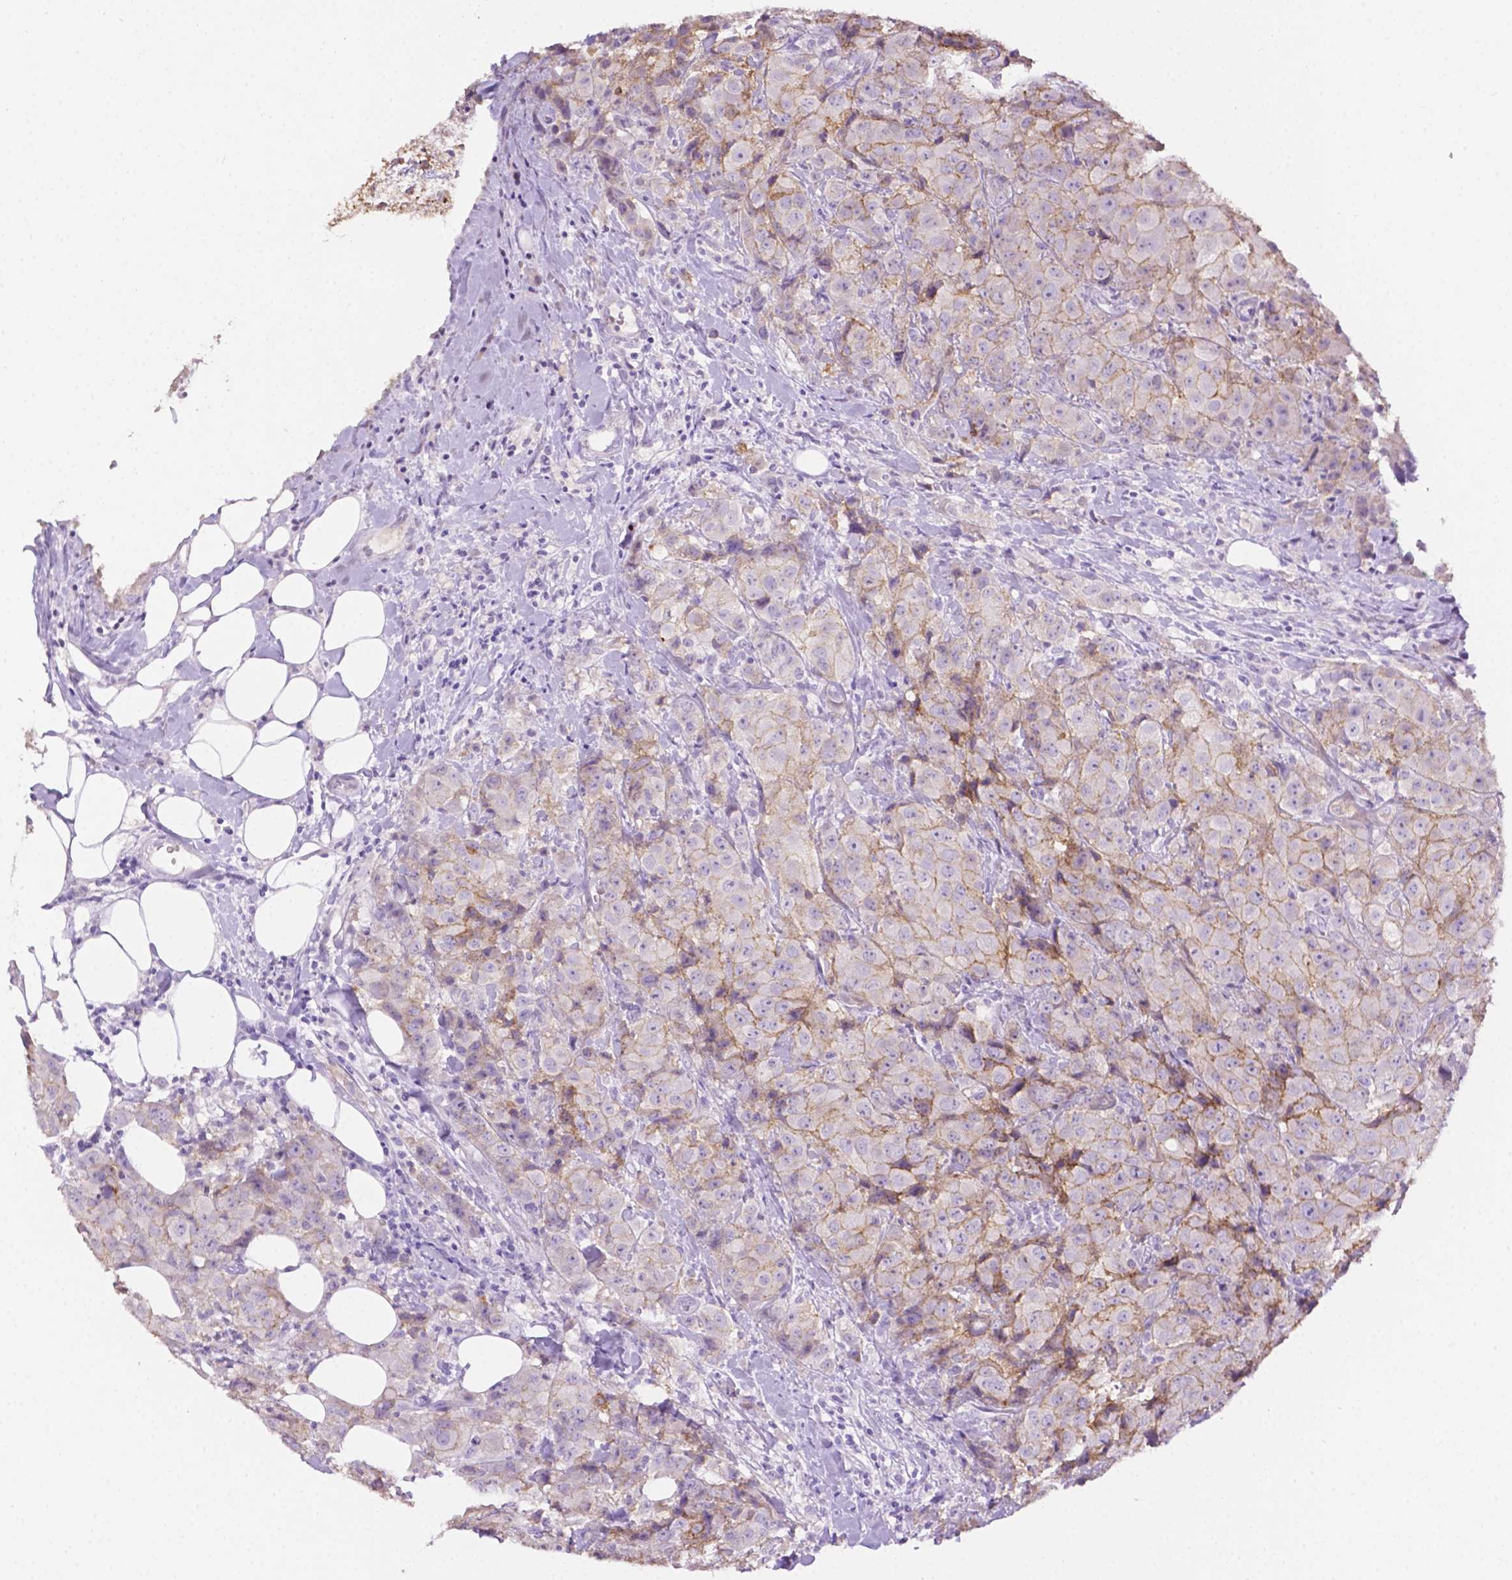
{"staining": {"intensity": "weak", "quantity": "<25%", "location": "cytoplasmic/membranous"}, "tissue": "breast cancer", "cell_type": "Tumor cells", "image_type": "cancer", "snomed": [{"axis": "morphology", "description": "Normal tissue, NOS"}, {"axis": "morphology", "description": "Duct carcinoma"}, {"axis": "topography", "description": "Breast"}], "caption": "Immunohistochemical staining of human breast cancer (infiltrating ductal carcinoma) demonstrates no significant positivity in tumor cells.", "gene": "TACSTD2", "patient": {"sex": "female", "age": 43}}